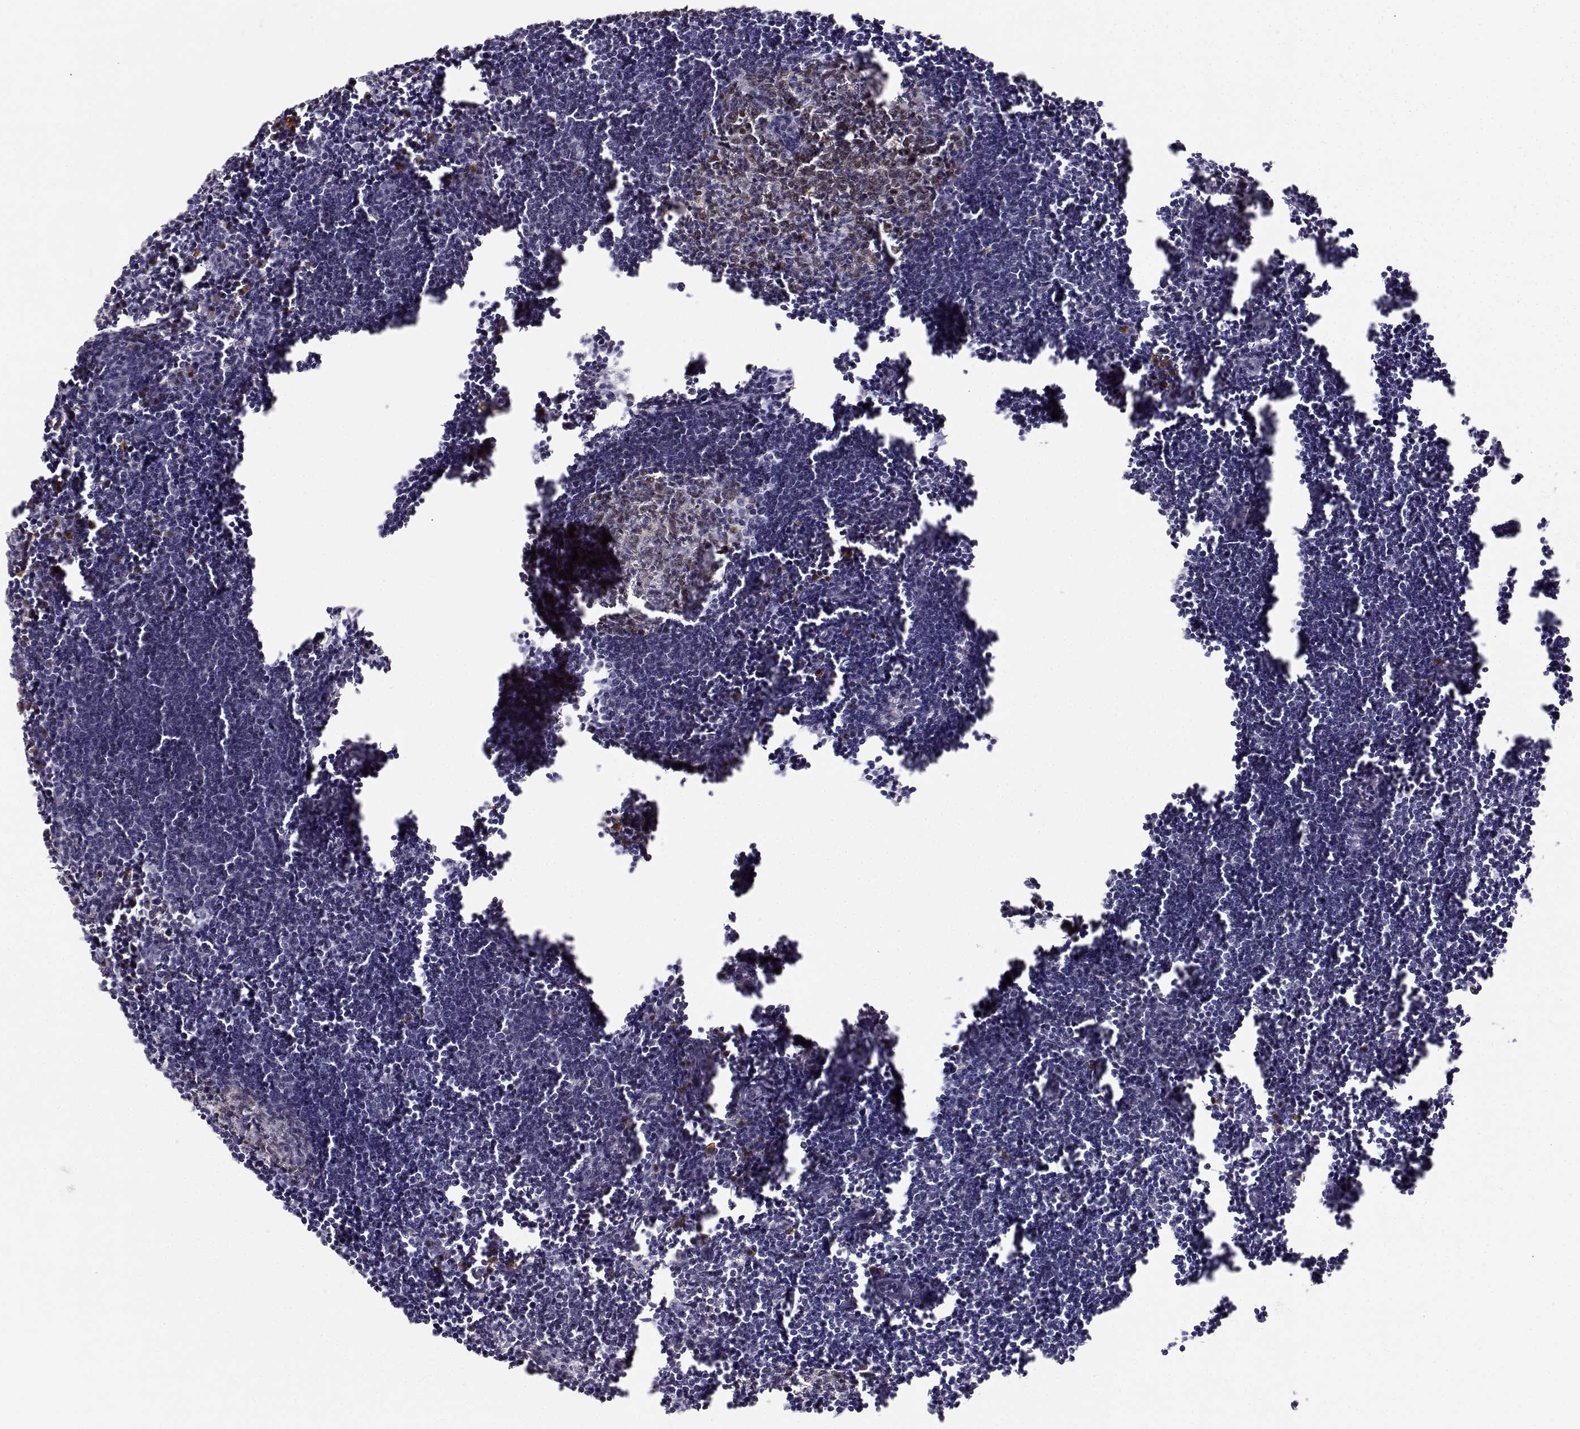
{"staining": {"intensity": "negative", "quantity": "none", "location": "none"}, "tissue": "lymph node", "cell_type": "Germinal center cells", "image_type": "normal", "snomed": [{"axis": "morphology", "description": "Normal tissue, NOS"}, {"axis": "topography", "description": "Lymph node"}], "caption": "Immunohistochemistry (IHC) image of unremarkable lymph node: lymph node stained with DAB exhibits no significant protein staining in germinal center cells.", "gene": "EAF2", "patient": {"sex": "male", "age": 55}}